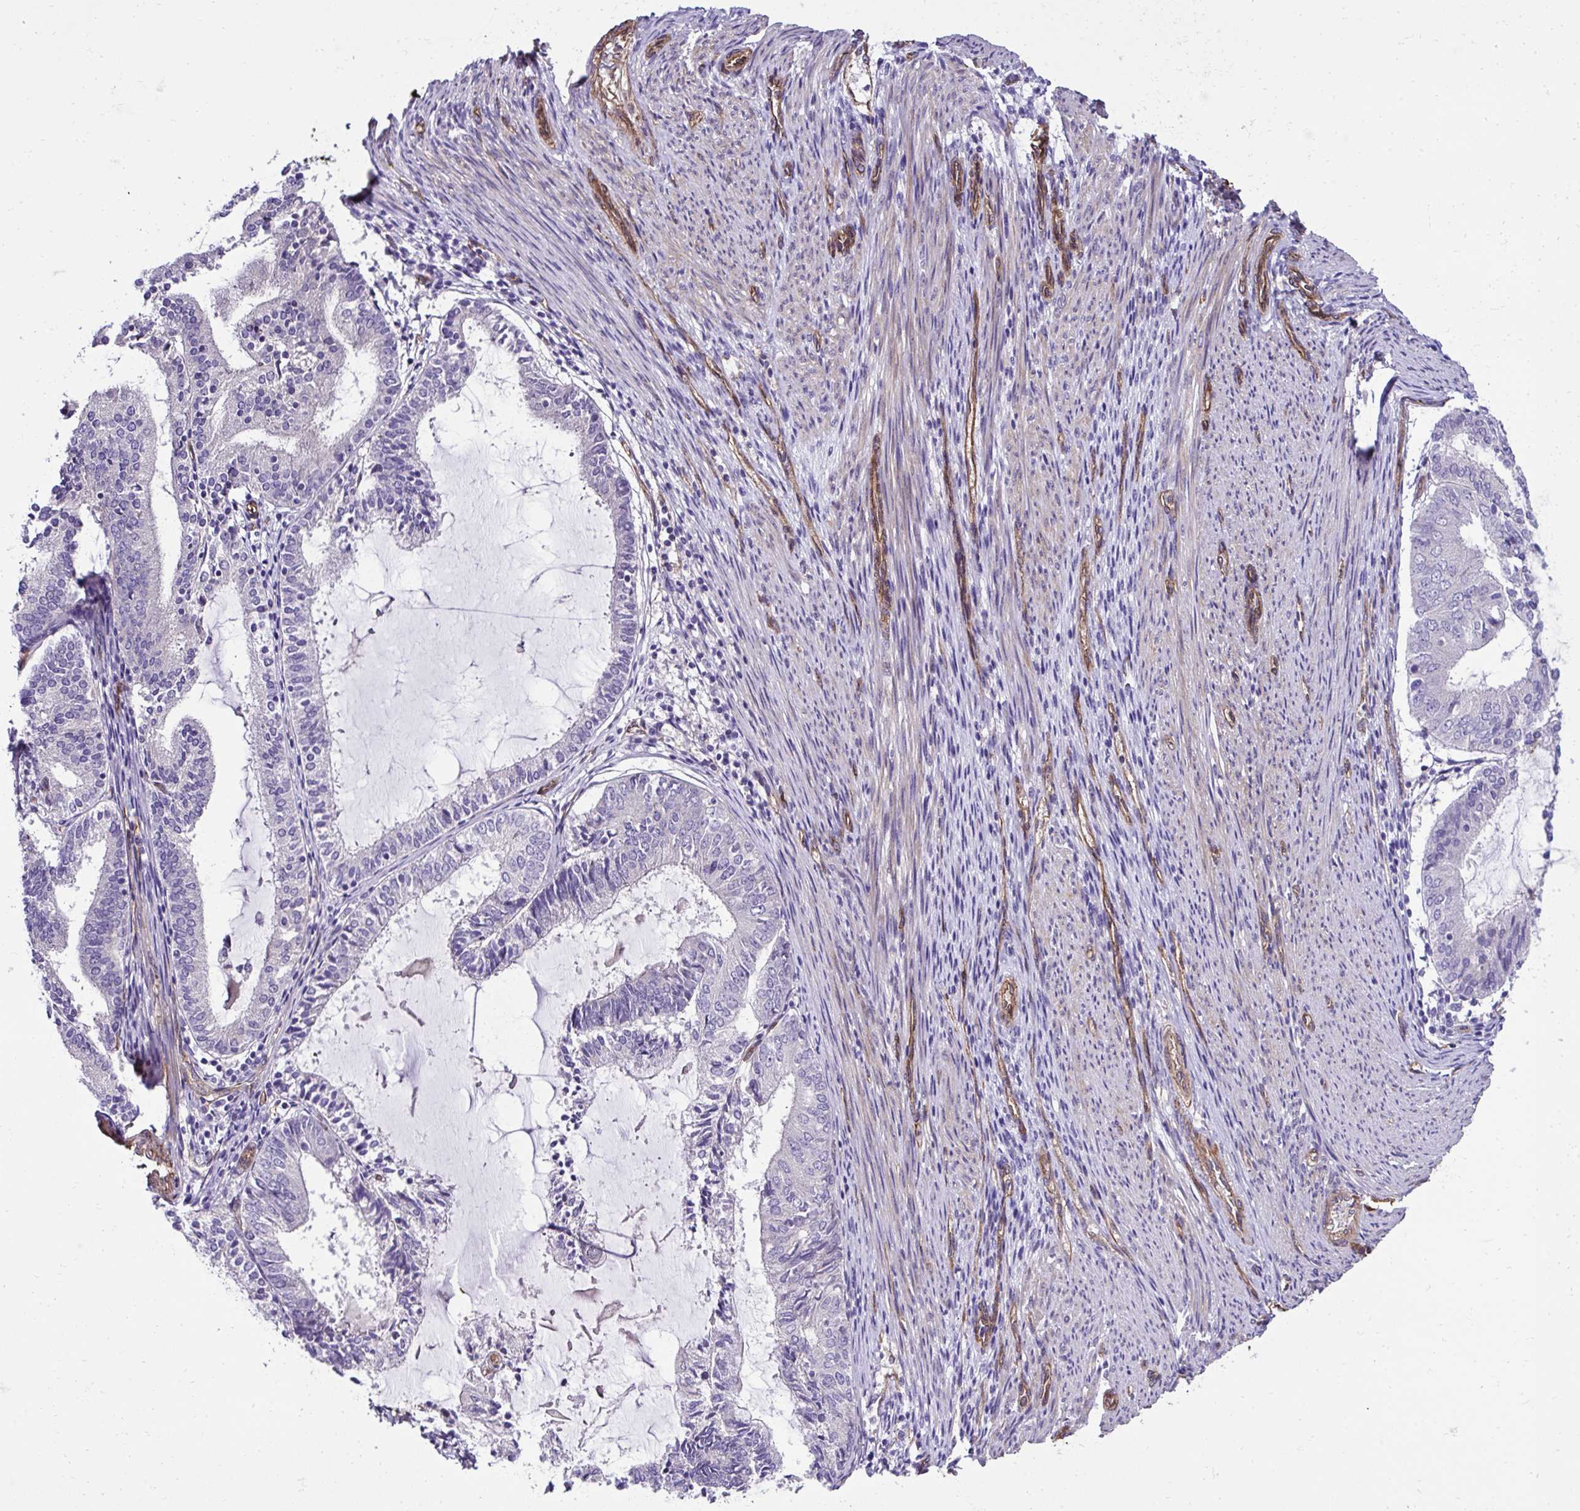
{"staining": {"intensity": "negative", "quantity": "none", "location": "none"}, "tissue": "endometrial cancer", "cell_type": "Tumor cells", "image_type": "cancer", "snomed": [{"axis": "morphology", "description": "Adenocarcinoma, NOS"}, {"axis": "topography", "description": "Endometrium"}], "caption": "A high-resolution image shows IHC staining of adenocarcinoma (endometrial), which reveals no significant expression in tumor cells.", "gene": "TRIM52", "patient": {"sex": "female", "age": 81}}